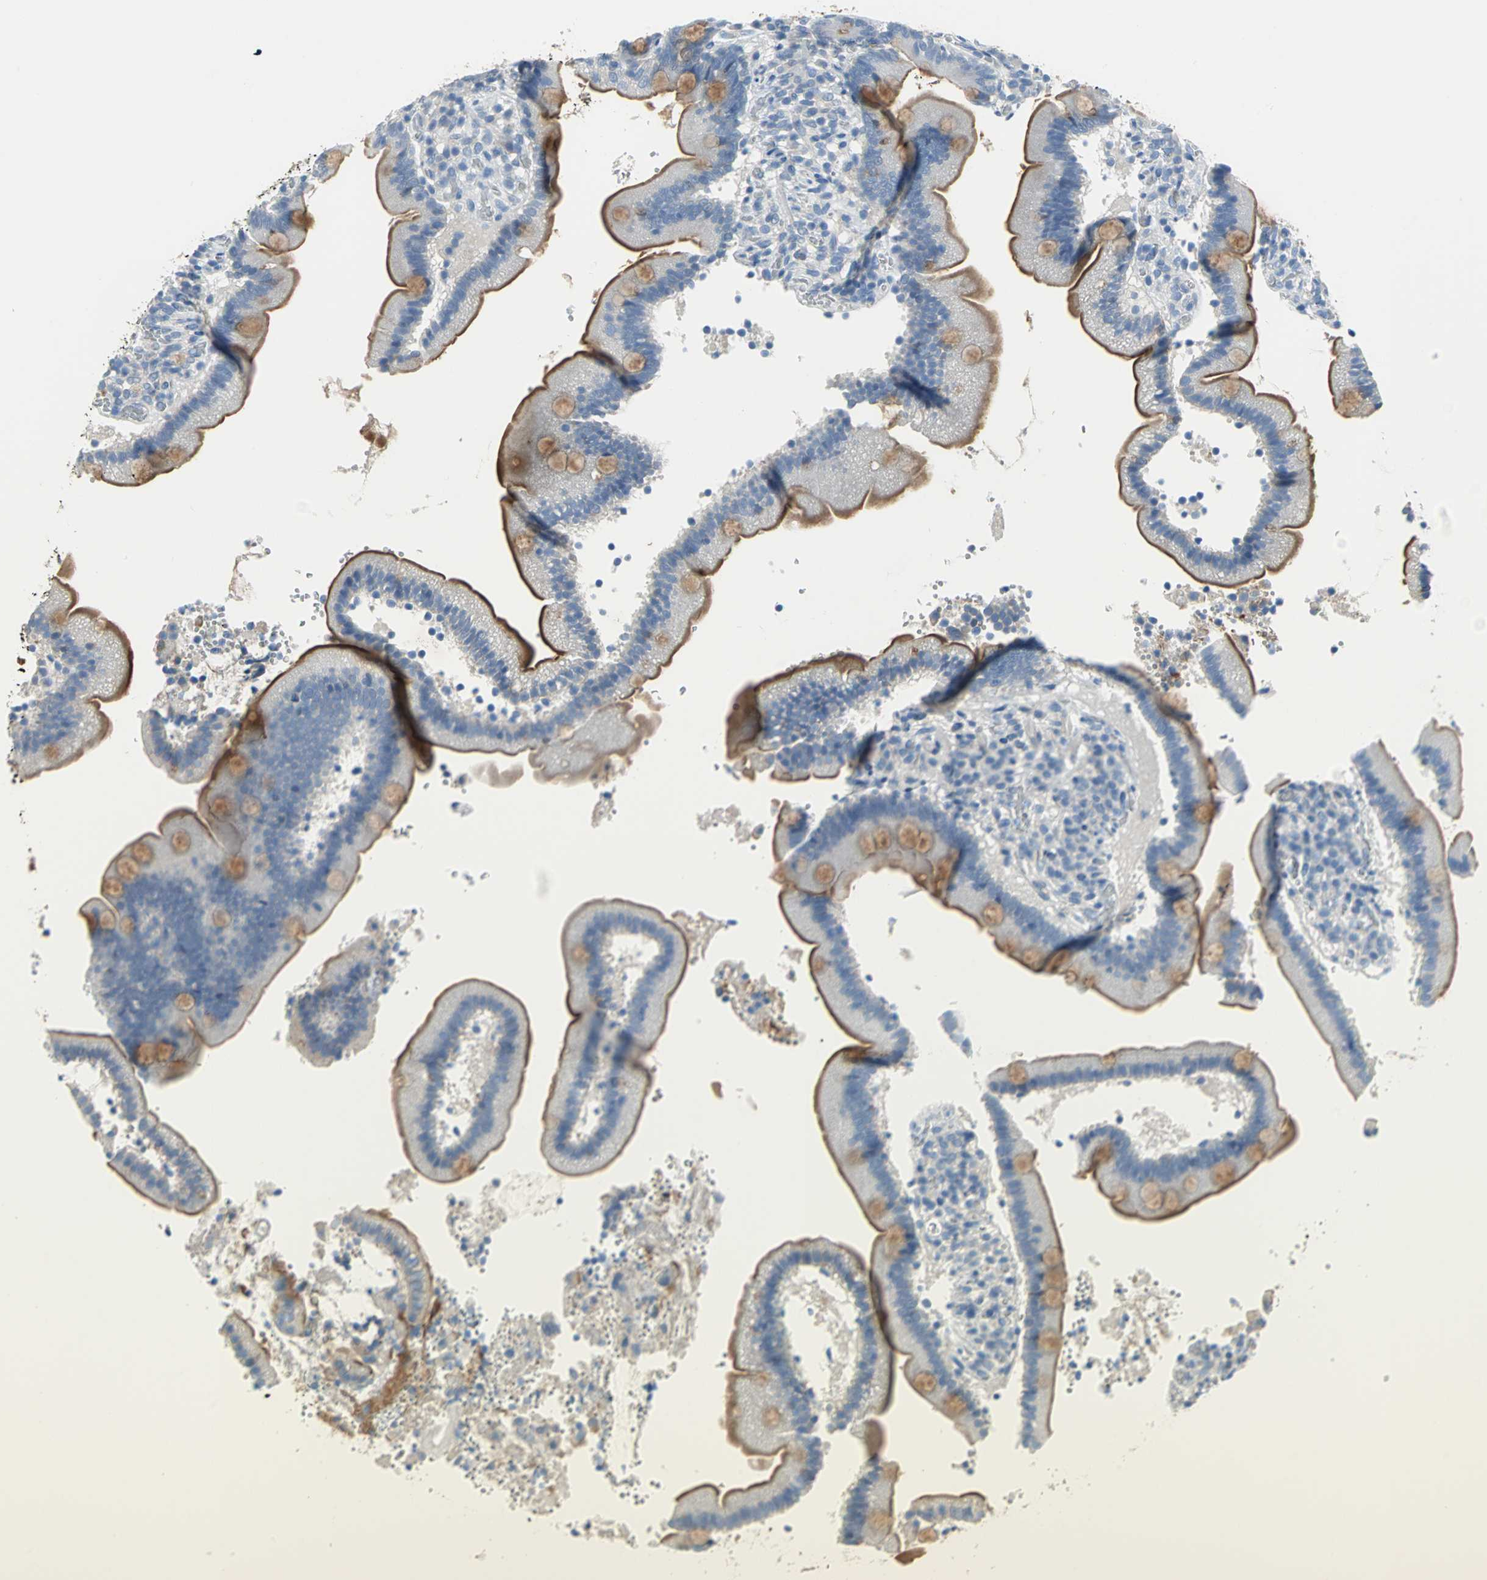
{"staining": {"intensity": "moderate", "quantity": "25%-75%", "location": "cytoplasmic/membranous"}, "tissue": "duodenum", "cell_type": "Glandular cells", "image_type": "normal", "snomed": [{"axis": "morphology", "description": "Normal tissue, NOS"}, {"axis": "topography", "description": "Duodenum"}], "caption": "Glandular cells exhibit medium levels of moderate cytoplasmic/membranous expression in about 25%-75% of cells in normal human duodenum. Immunohistochemistry stains the protein in brown and the nuclei are stained blue.", "gene": "PTGDS", "patient": {"sex": "male", "age": 66}}